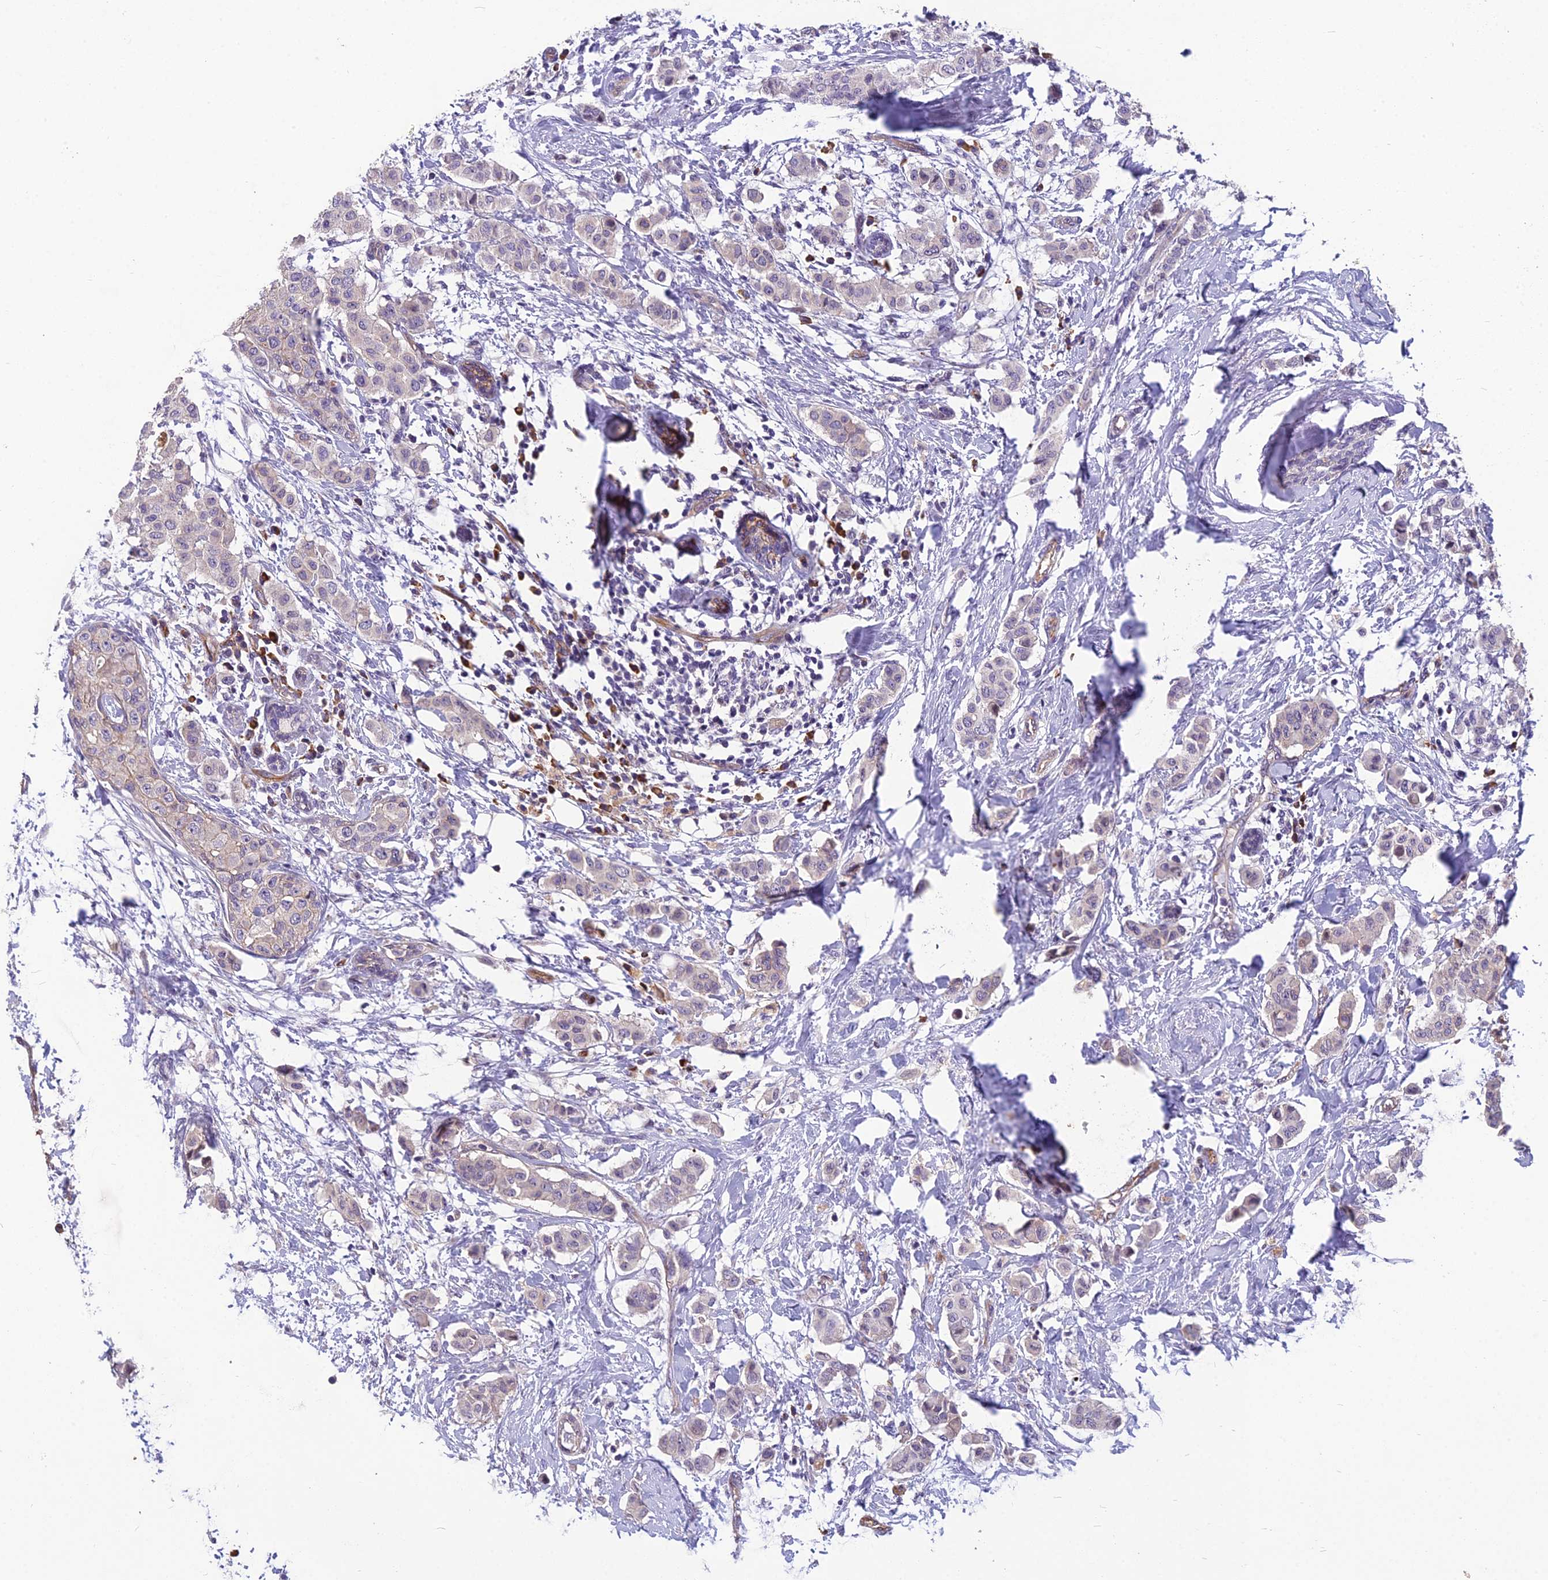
{"staining": {"intensity": "negative", "quantity": "none", "location": "none"}, "tissue": "breast cancer", "cell_type": "Tumor cells", "image_type": "cancer", "snomed": [{"axis": "morphology", "description": "Duct carcinoma"}, {"axis": "topography", "description": "Breast"}], "caption": "Tumor cells show no significant protein positivity in breast cancer.", "gene": "TSPAN15", "patient": {"sex": "female", "age": 40}}